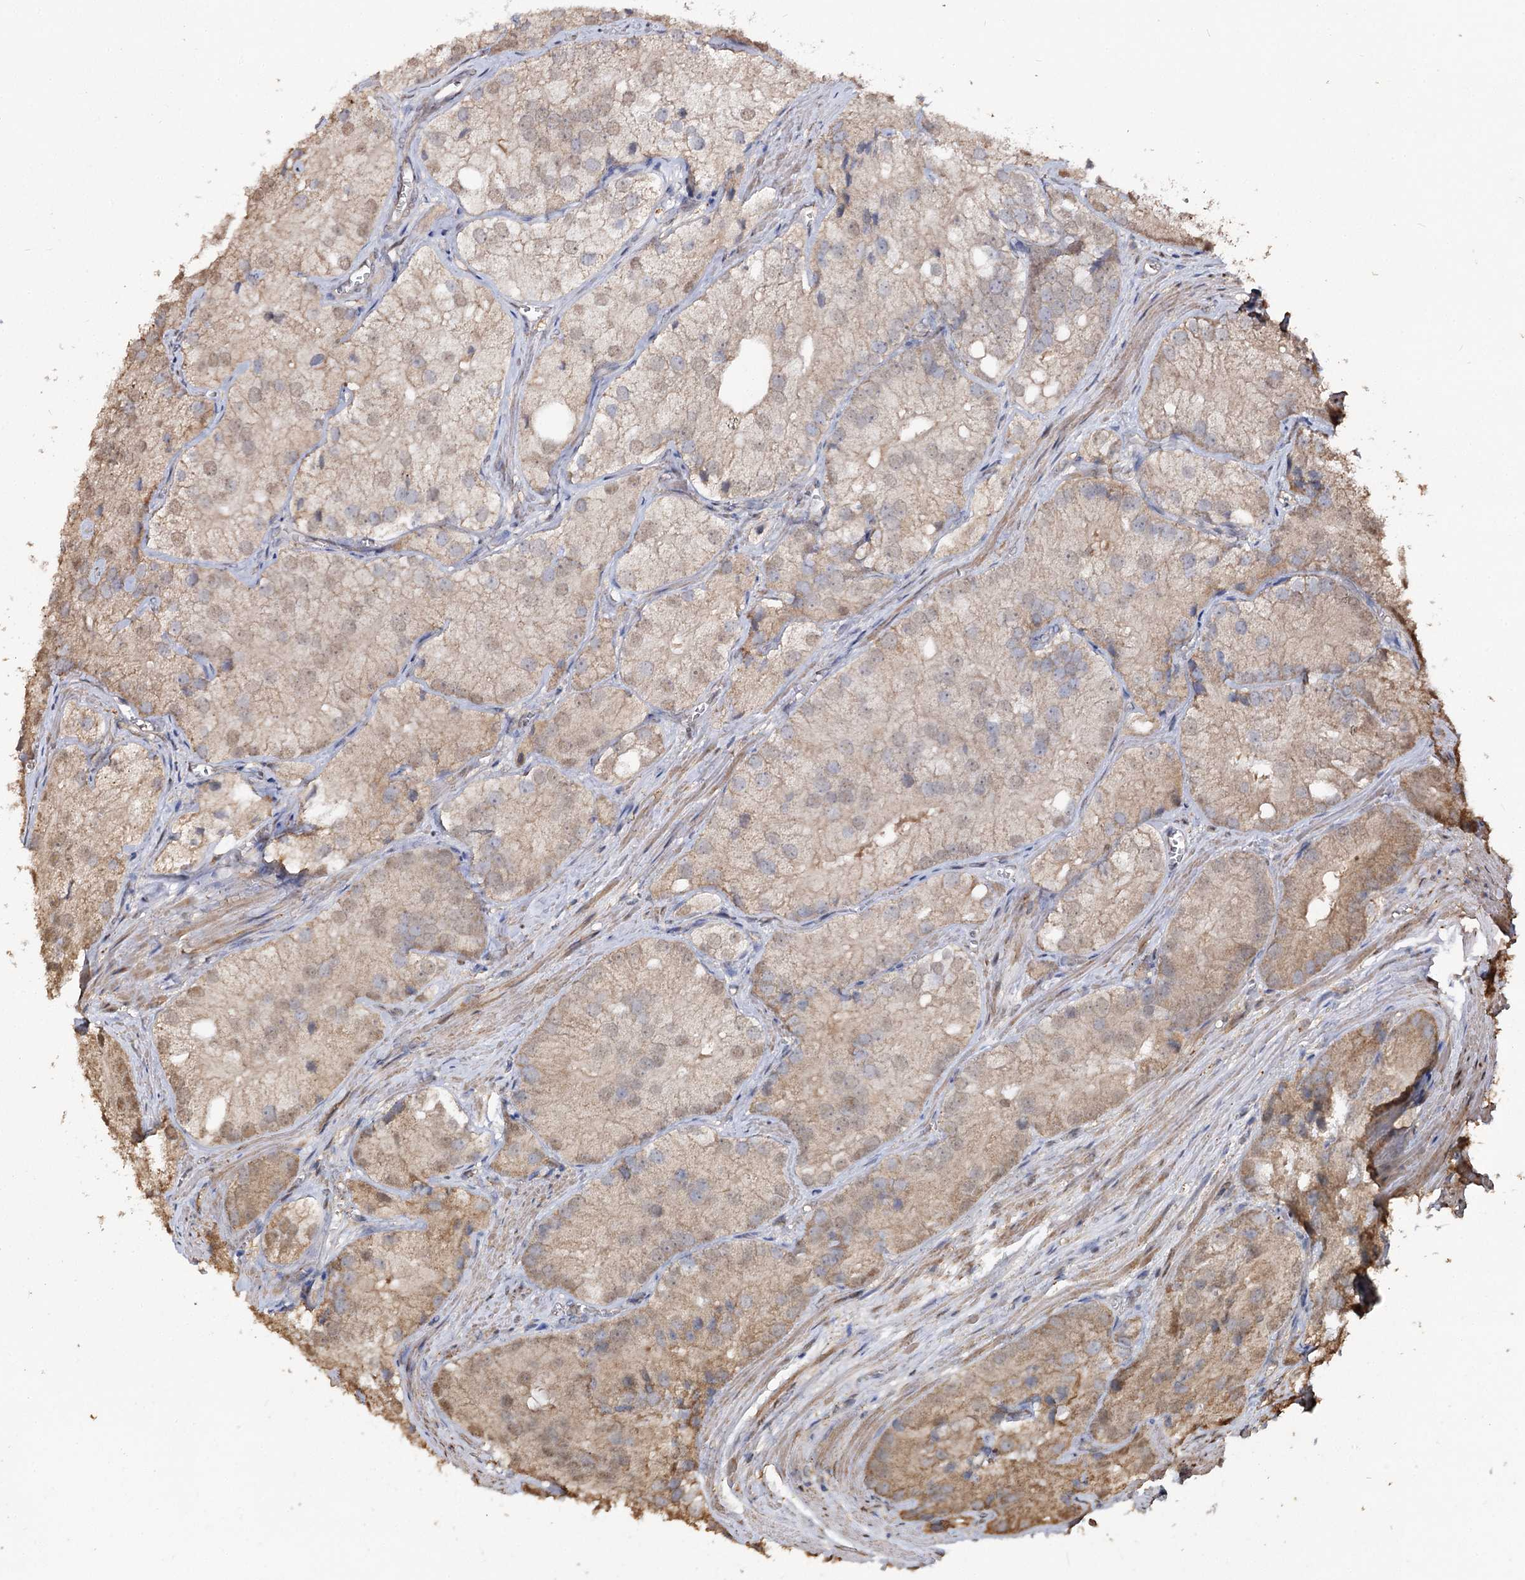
{"staining": {"intensity": "weak", "quantity": ">75%", "location": "cytoplasmic/membranous"}, "tissue": "prostate cancer", "cell_type": "Tumor cells", "image_type": "cancer", "snomed": [{"axis": "morphology", "description": "Adenocarcinoma, Low grade"}, {"axis": "topography", "description": "Prostate"}], "caption": "Protein analysis of prostate adenocarcinoma (low-grade) tissue reveals weak cytoplasmic/membranous expression in approximately >75% of tumor cells. (Brightfield microscopy of DAB IHC at high magnification).", "gene": "ARL13A", "patient": {"sex": "male", "age": 69}}